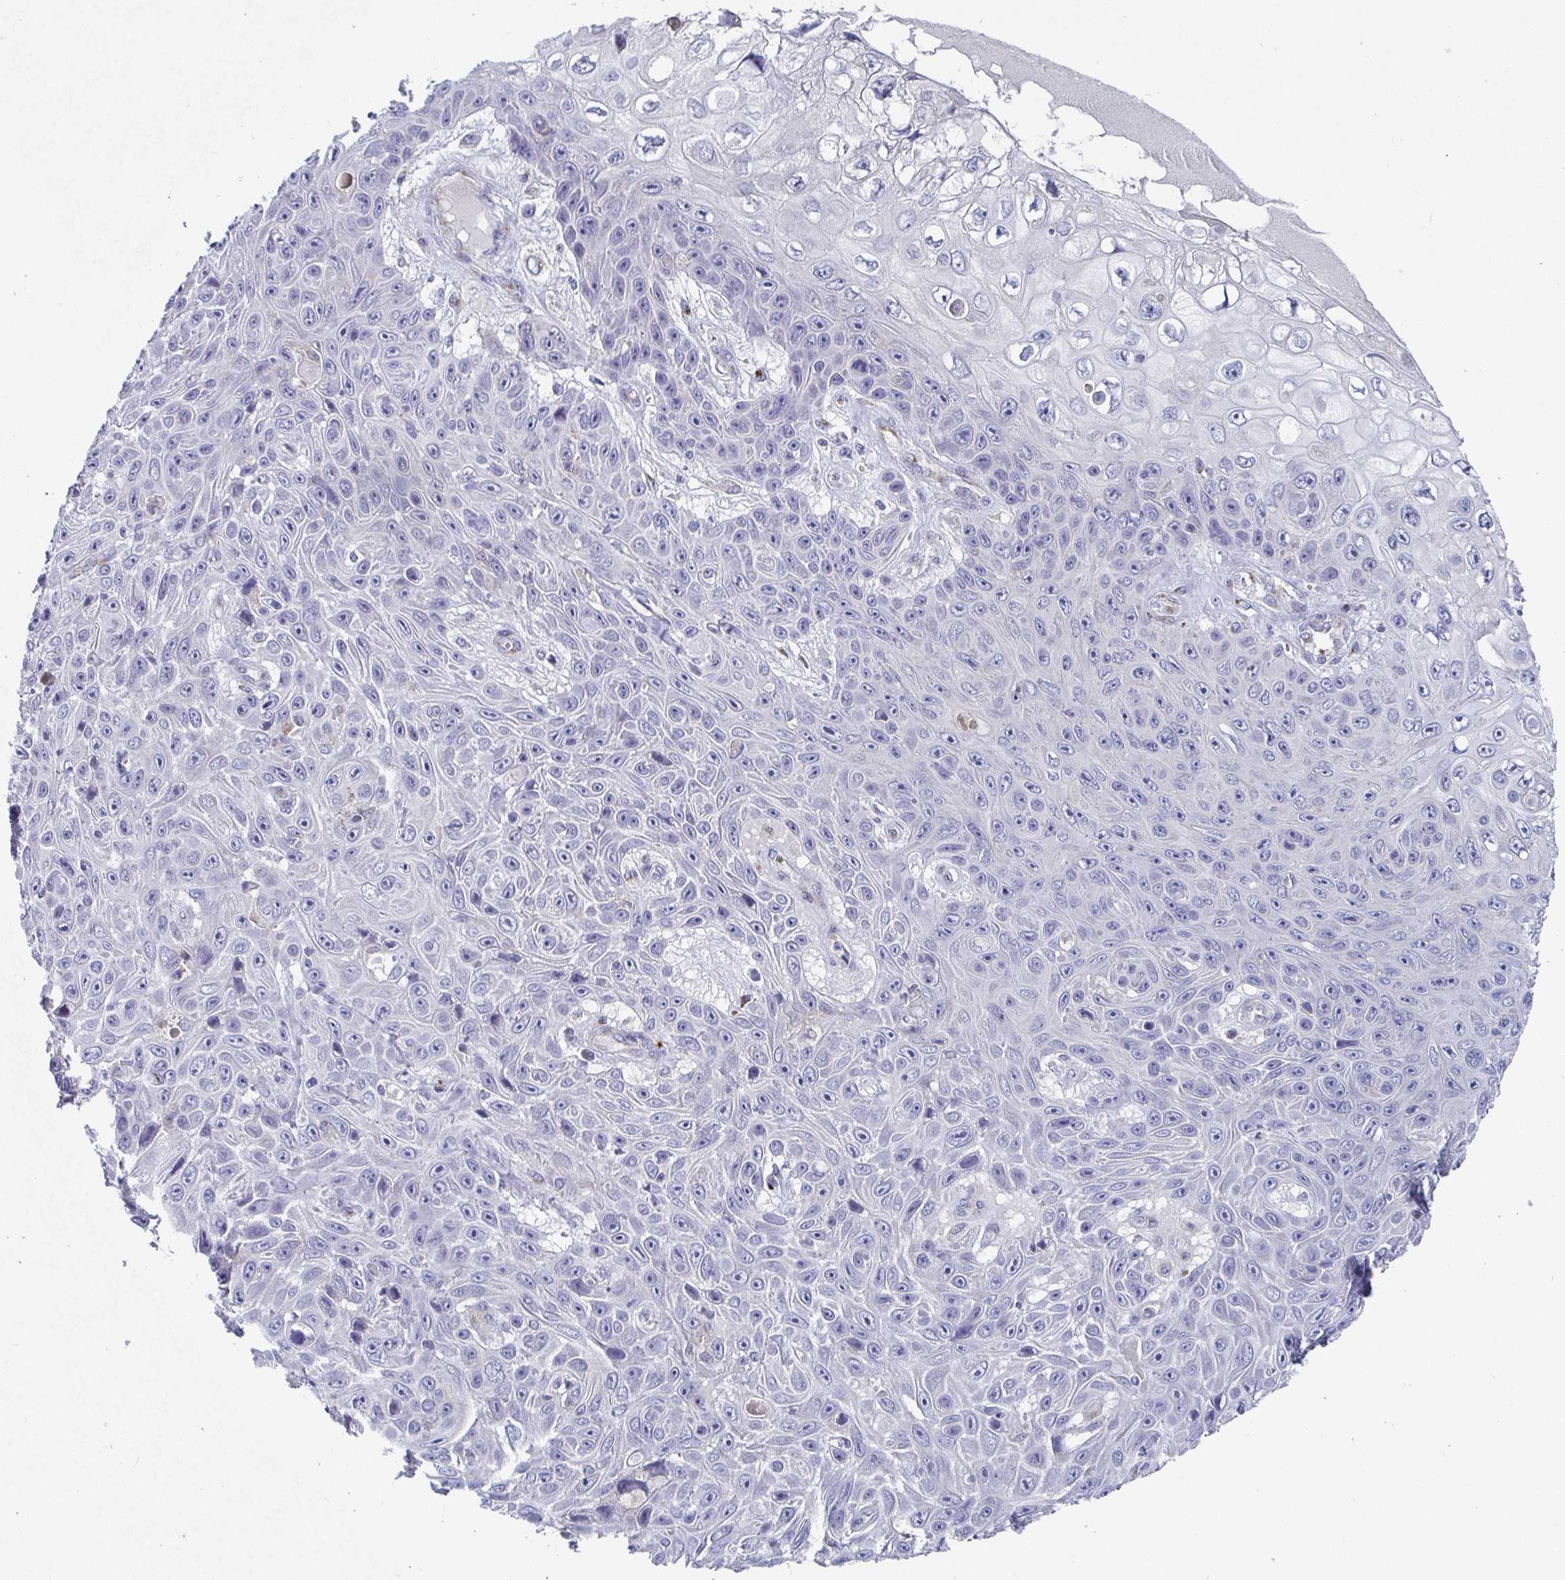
{"staining": {"intensity": "negative", "quantity": "none", "location": "none"}, "tissue": "skin cancer", "cell_type": "Tumor cells", "image_type": "cancer", "snomed": [{"axis": "morphology", "description": "Squamous cell carcinoma, NOS"}, {"axis": "topography", "description": "Skin"}], "caption": "Image shows no significant protein staining in tumor cells of skin cancer (squamous cell carcinoma).", "gene": "TAS2R39", "patient": {"sex": "male", "age": 82}}